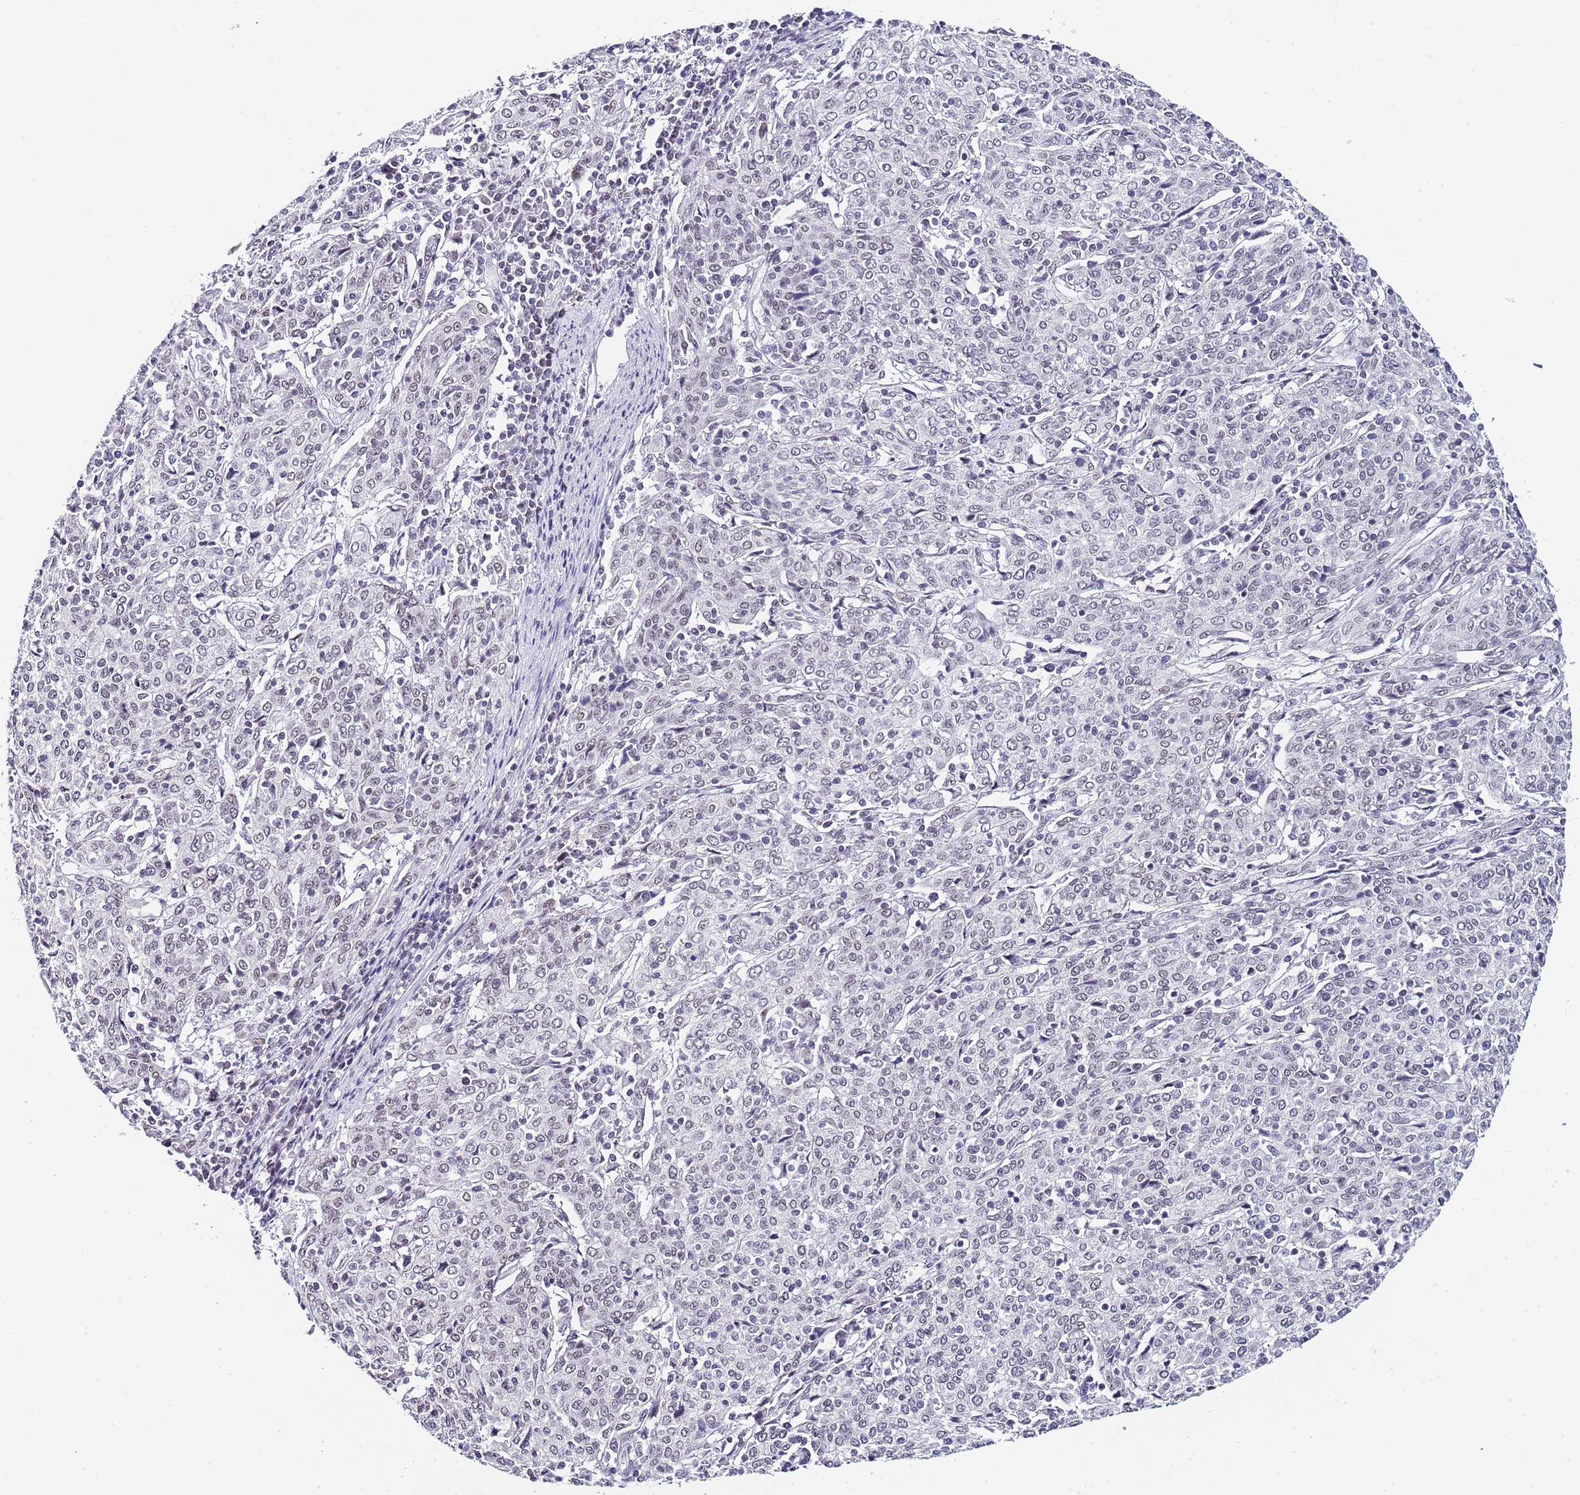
{"staining": {"intensity": "weak", "quantity": "<25%", "location": "nuclear"}, "tissue": "cervical cancer", "cell_type": "Tumor cells", "image_type": "cancer", "snomed": [{"axis": "morphology", "description": "Squamous cell carcinoma, NOS"}, {"axis": "topography", "description": "Cervix"}], "caption": "The immunohistochemistry (IHC) photomicrograph has no significant expression in tumor cells of cervical cancer (squamous cell carcinoma) tissue. (DAB immunohistochemistry (IHC) visualized using brightfield microscopy, high magnification).", "gene": "NOP56", "patient": {"sex": "female", "age": 67}}